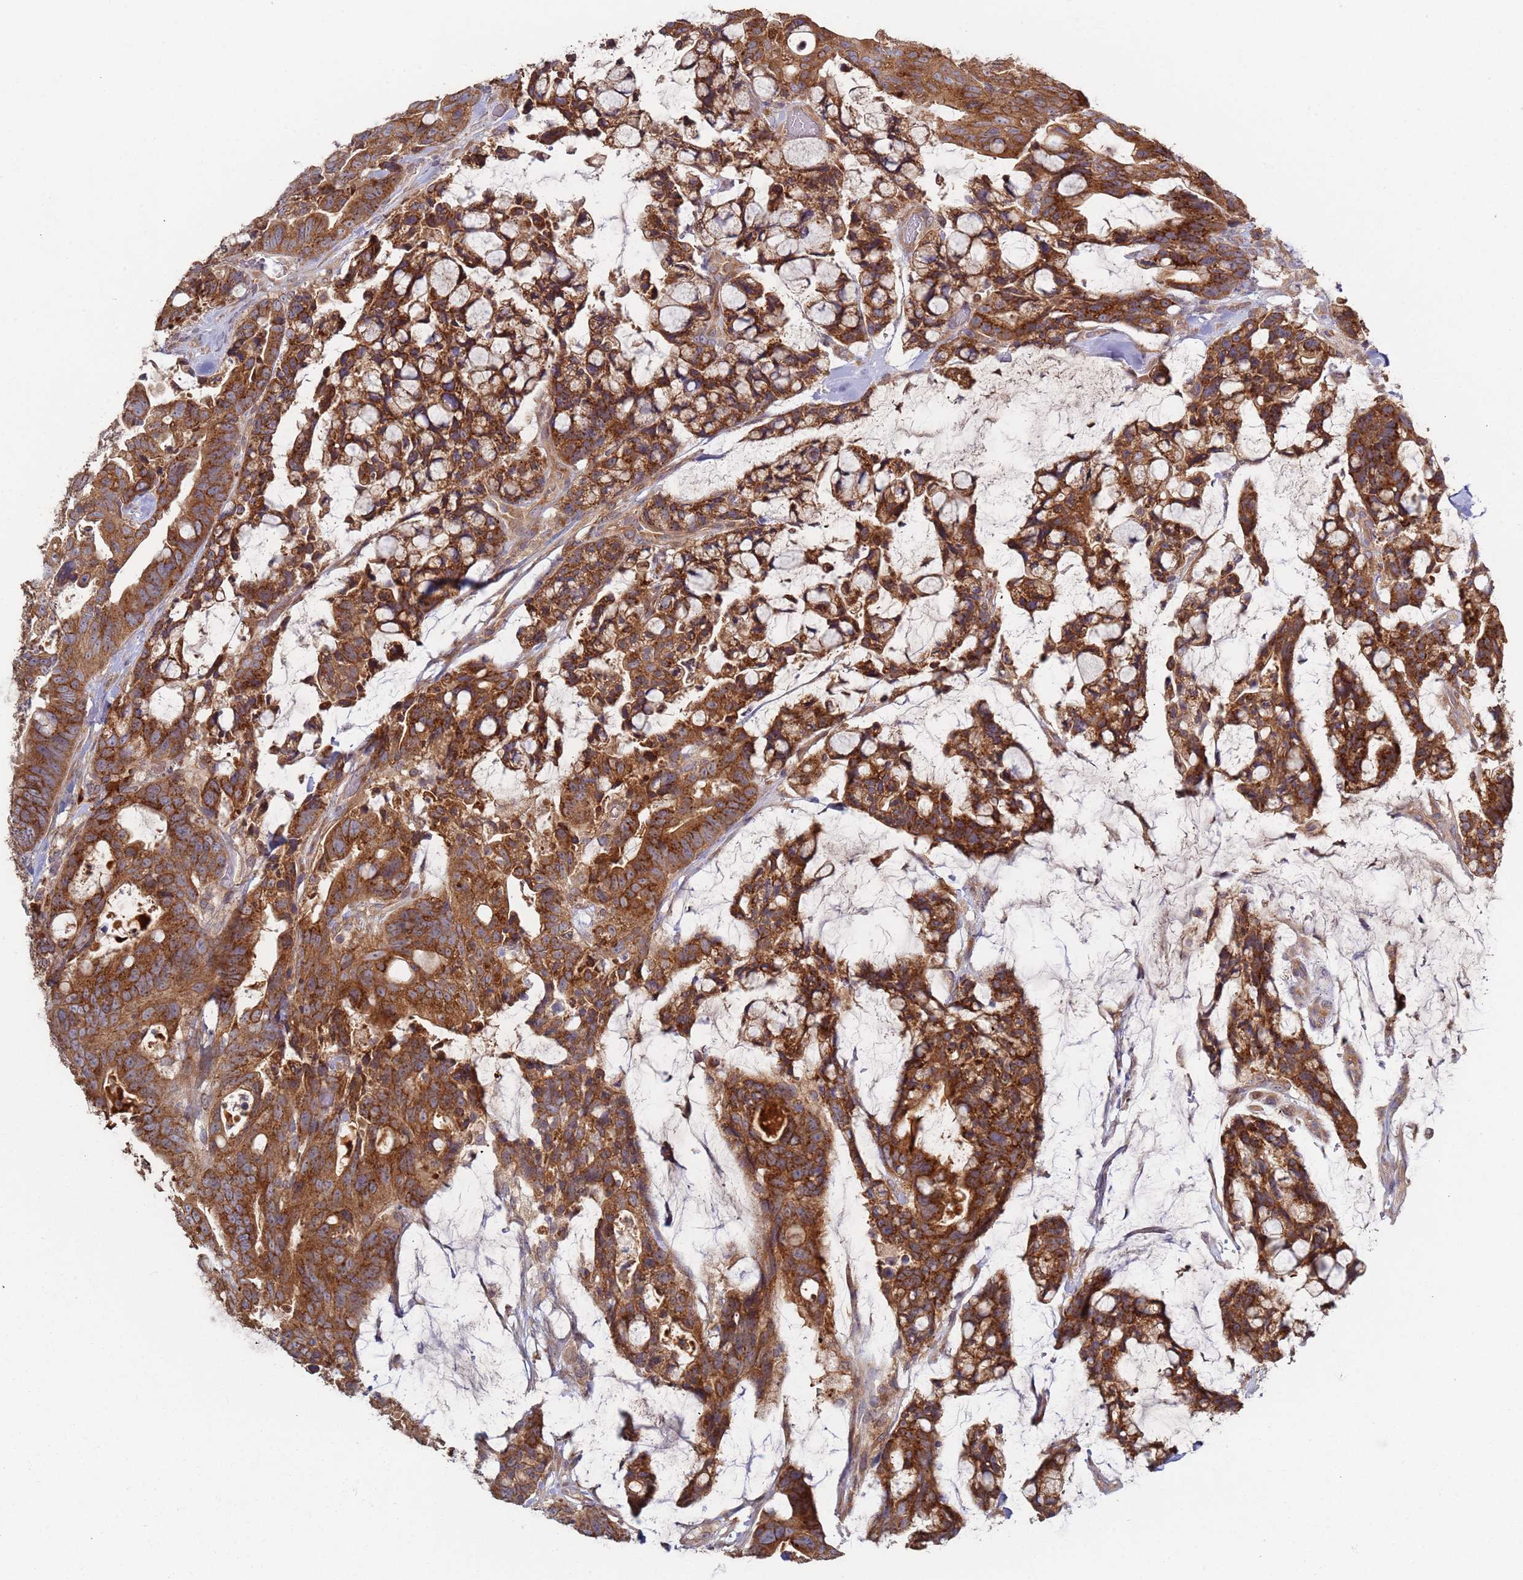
{"staining": {"intensity": "strong", "quantity": ">75%", "location": "cytoplasmic/membranous"}, "tissue": "colorectal cancer", "cell_type": "Tumor cells", "image_type": "cancer", "snomed": [{"axis": "morphology", "description": "Adenocarcinoma, NOS"}, {"axis": "topography", "description": "Colon"}], "caption": "Adenocarcinoma (colorectal) stained with DAB (3,3'-diaminobenzidine) immunohistochemistry exhibits high levels of strong cytoplasmic/membranous positivity in about >75% of tumor cells.", "gene": "OR5A2", "patient": {"sex": "female", "age": 82}}